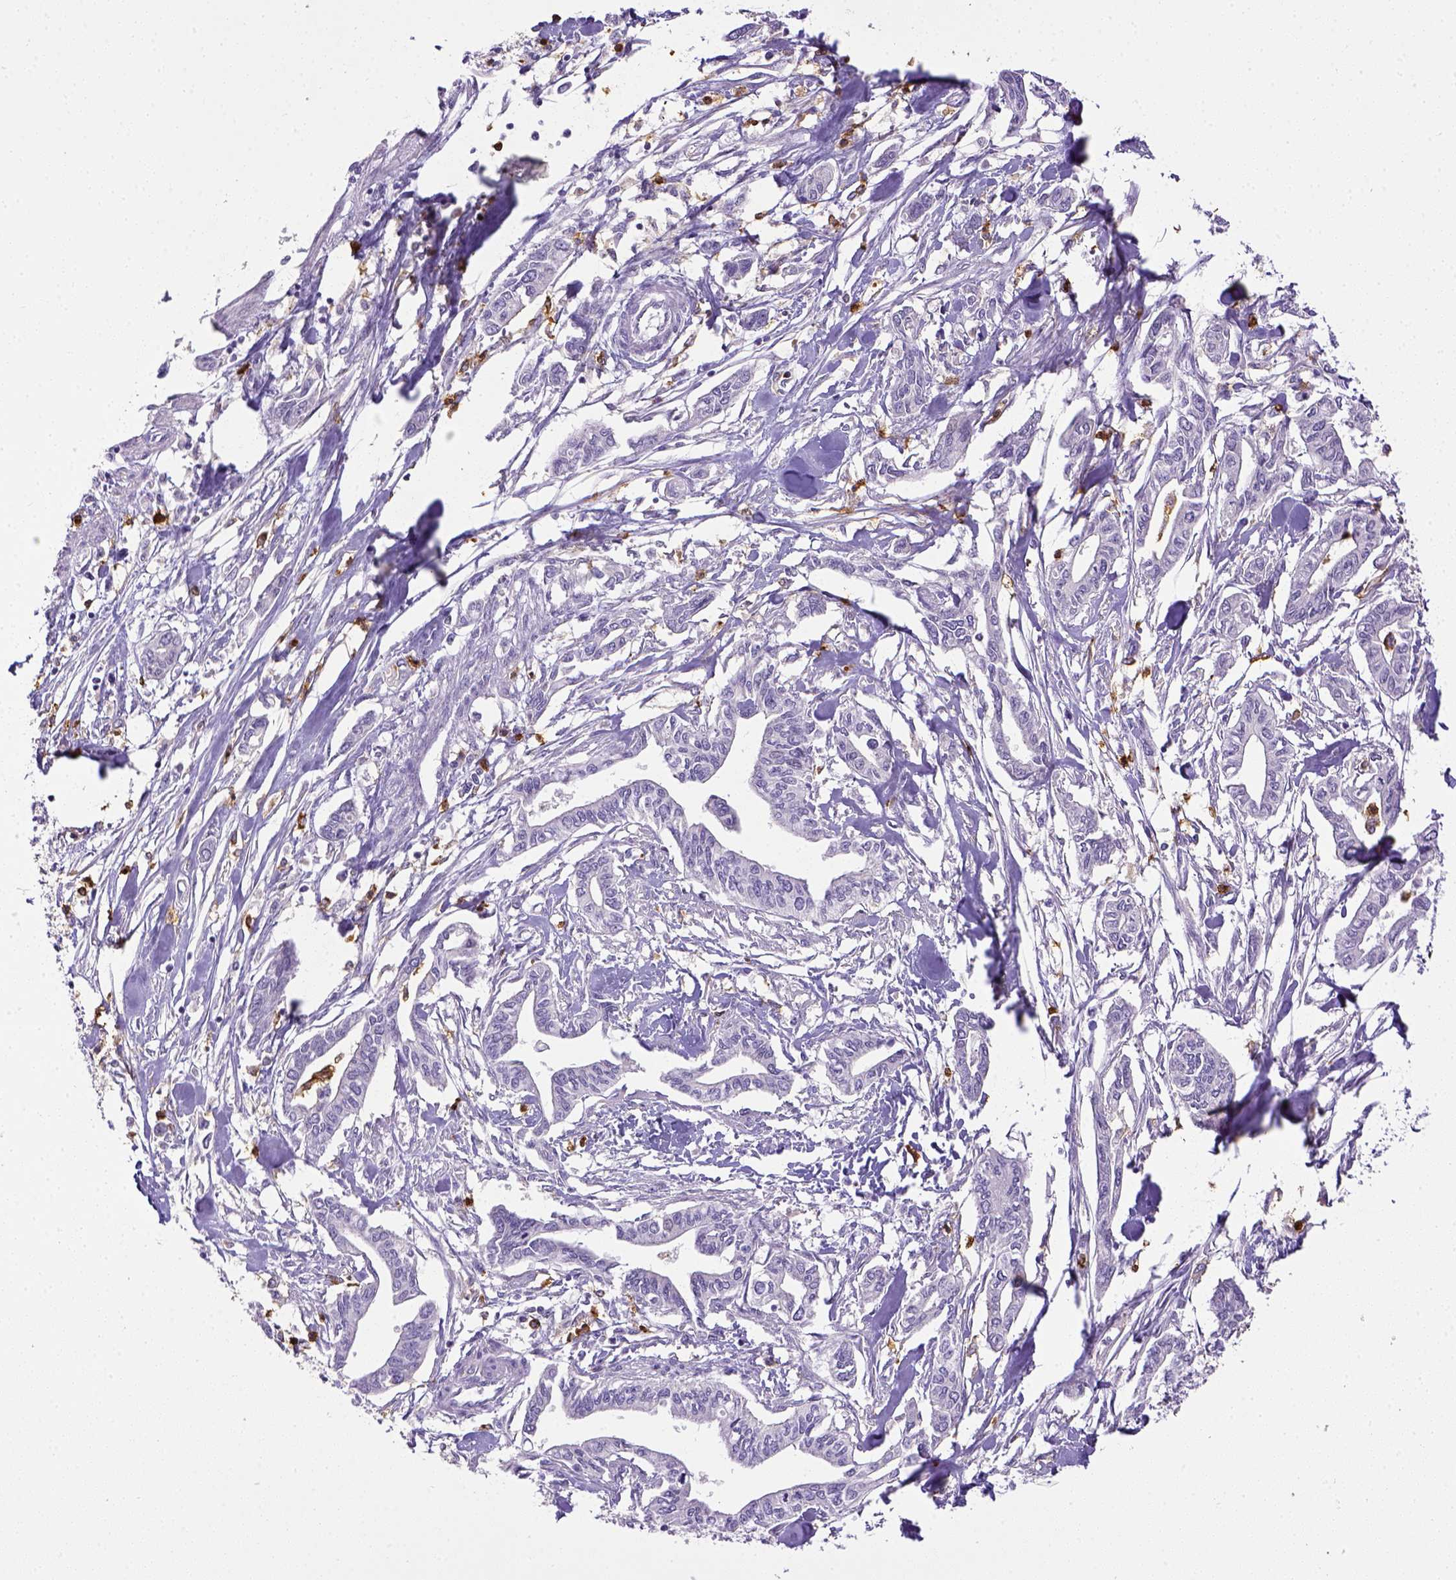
{"staining": {"intensity": "negative", "quantity": "none", "location": "none"}, "tissue": "pancreatic cancer", "cell_type": "Tumor cells", "image_type": "cancer", "snomed": [{"axis": "morphology", "description": "Adenocarcinoma, NOS"}, {"axis": "topography", "description": "Pancreas"}], "caption": "There is no significant positivity in tumor cells of pancreatic adenocarcinoma. Nuclei are stained in blue.", "gene": "ITGAM", "patient": {"sex": "male", "age": 60}}